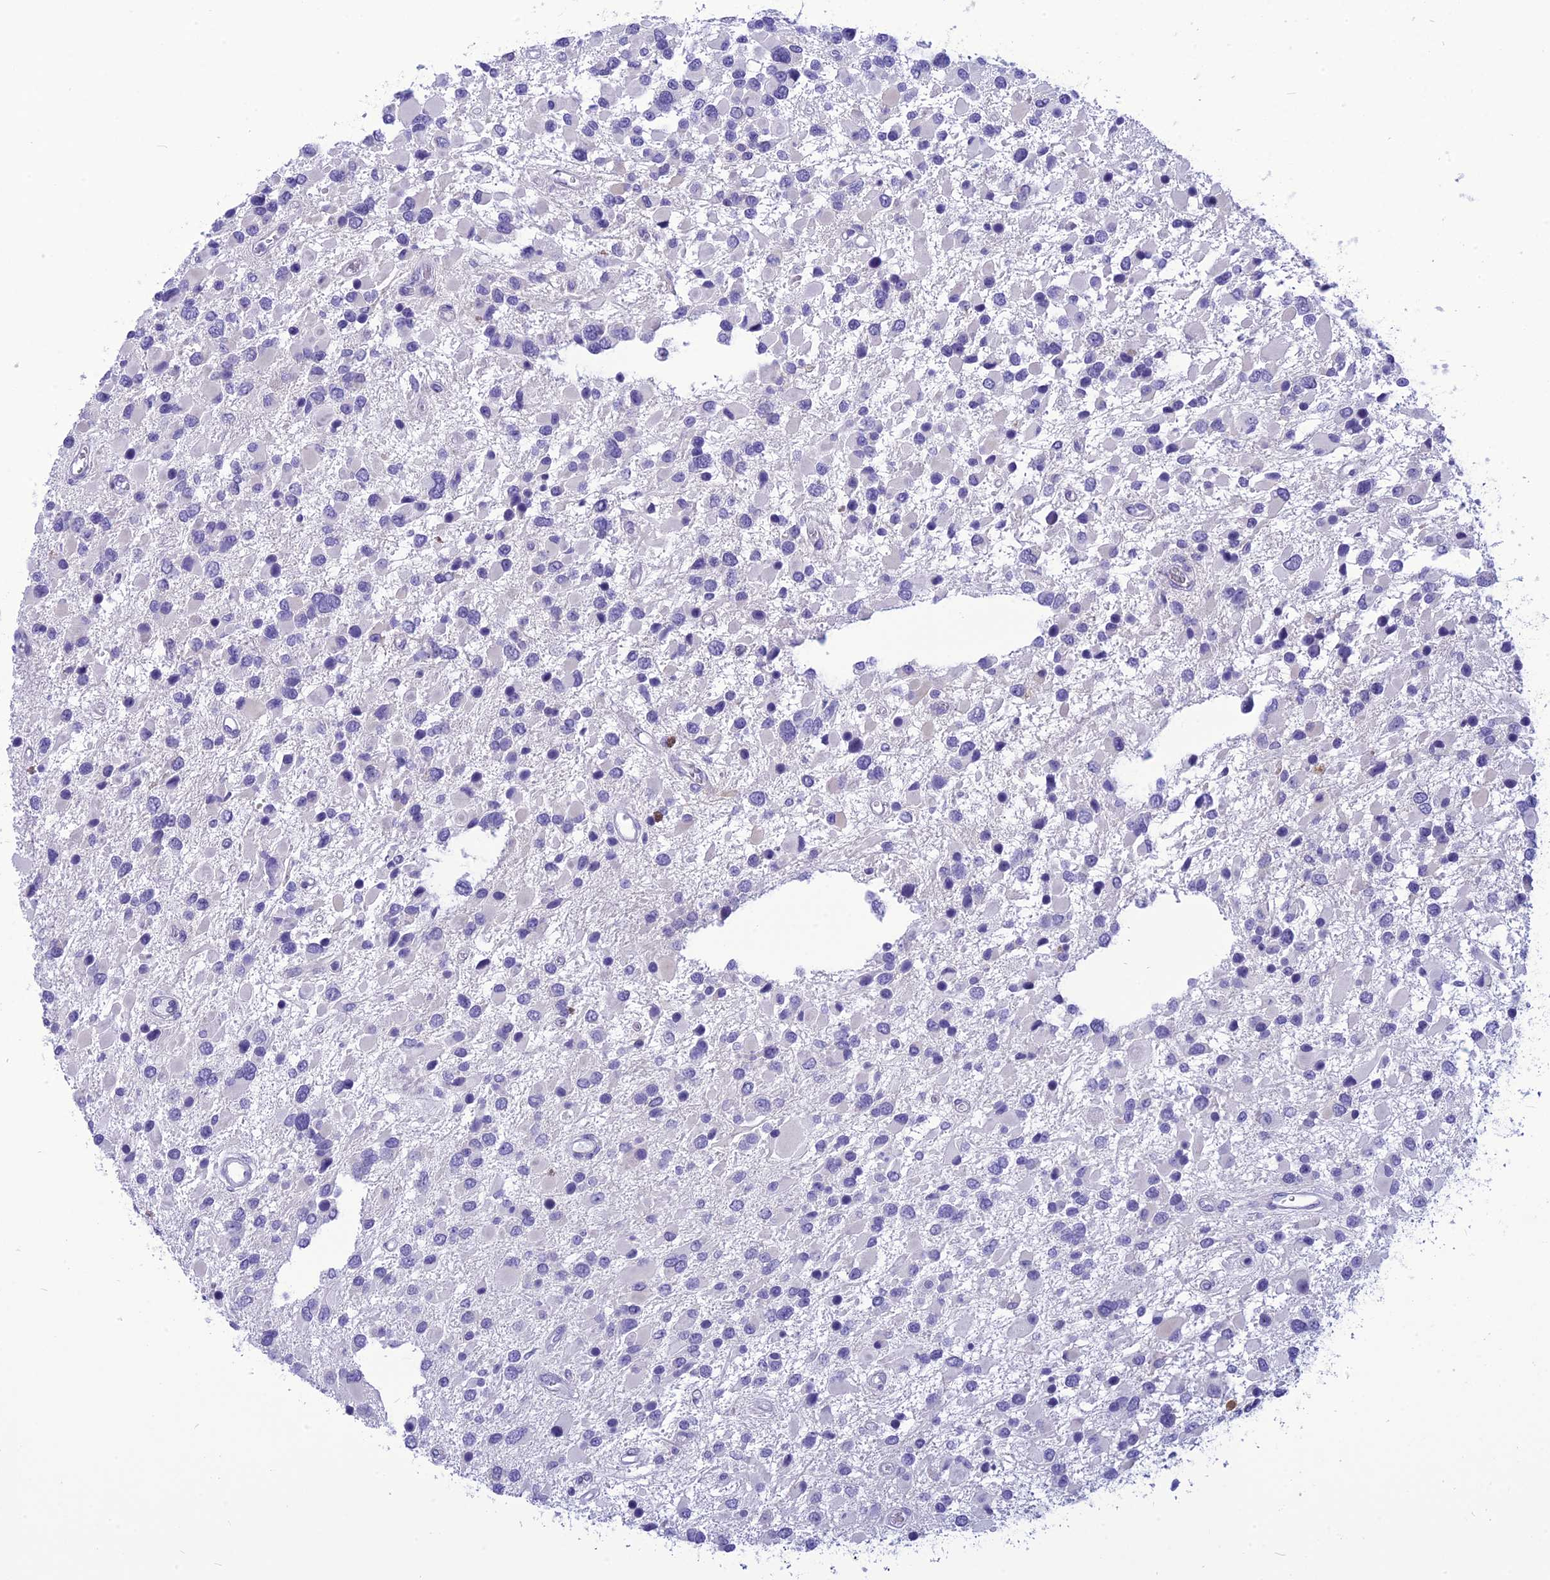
{"staining": {"intensity": "negative", "quantity": "none", "location": "none"}, "tissue": "glioma", "cell_type": "Tumor cells", "image_type": "cancer", "snomed": [{"axis": "morphology", "description": "Glioma, malignant, High grade"}, {"axis": "topography", "description": "Brain"}], "caption": "Tumor cells show no significant protein expression in glioma.", "gene": "BBS2", "patient": {"sex": "male", "age": 53}}